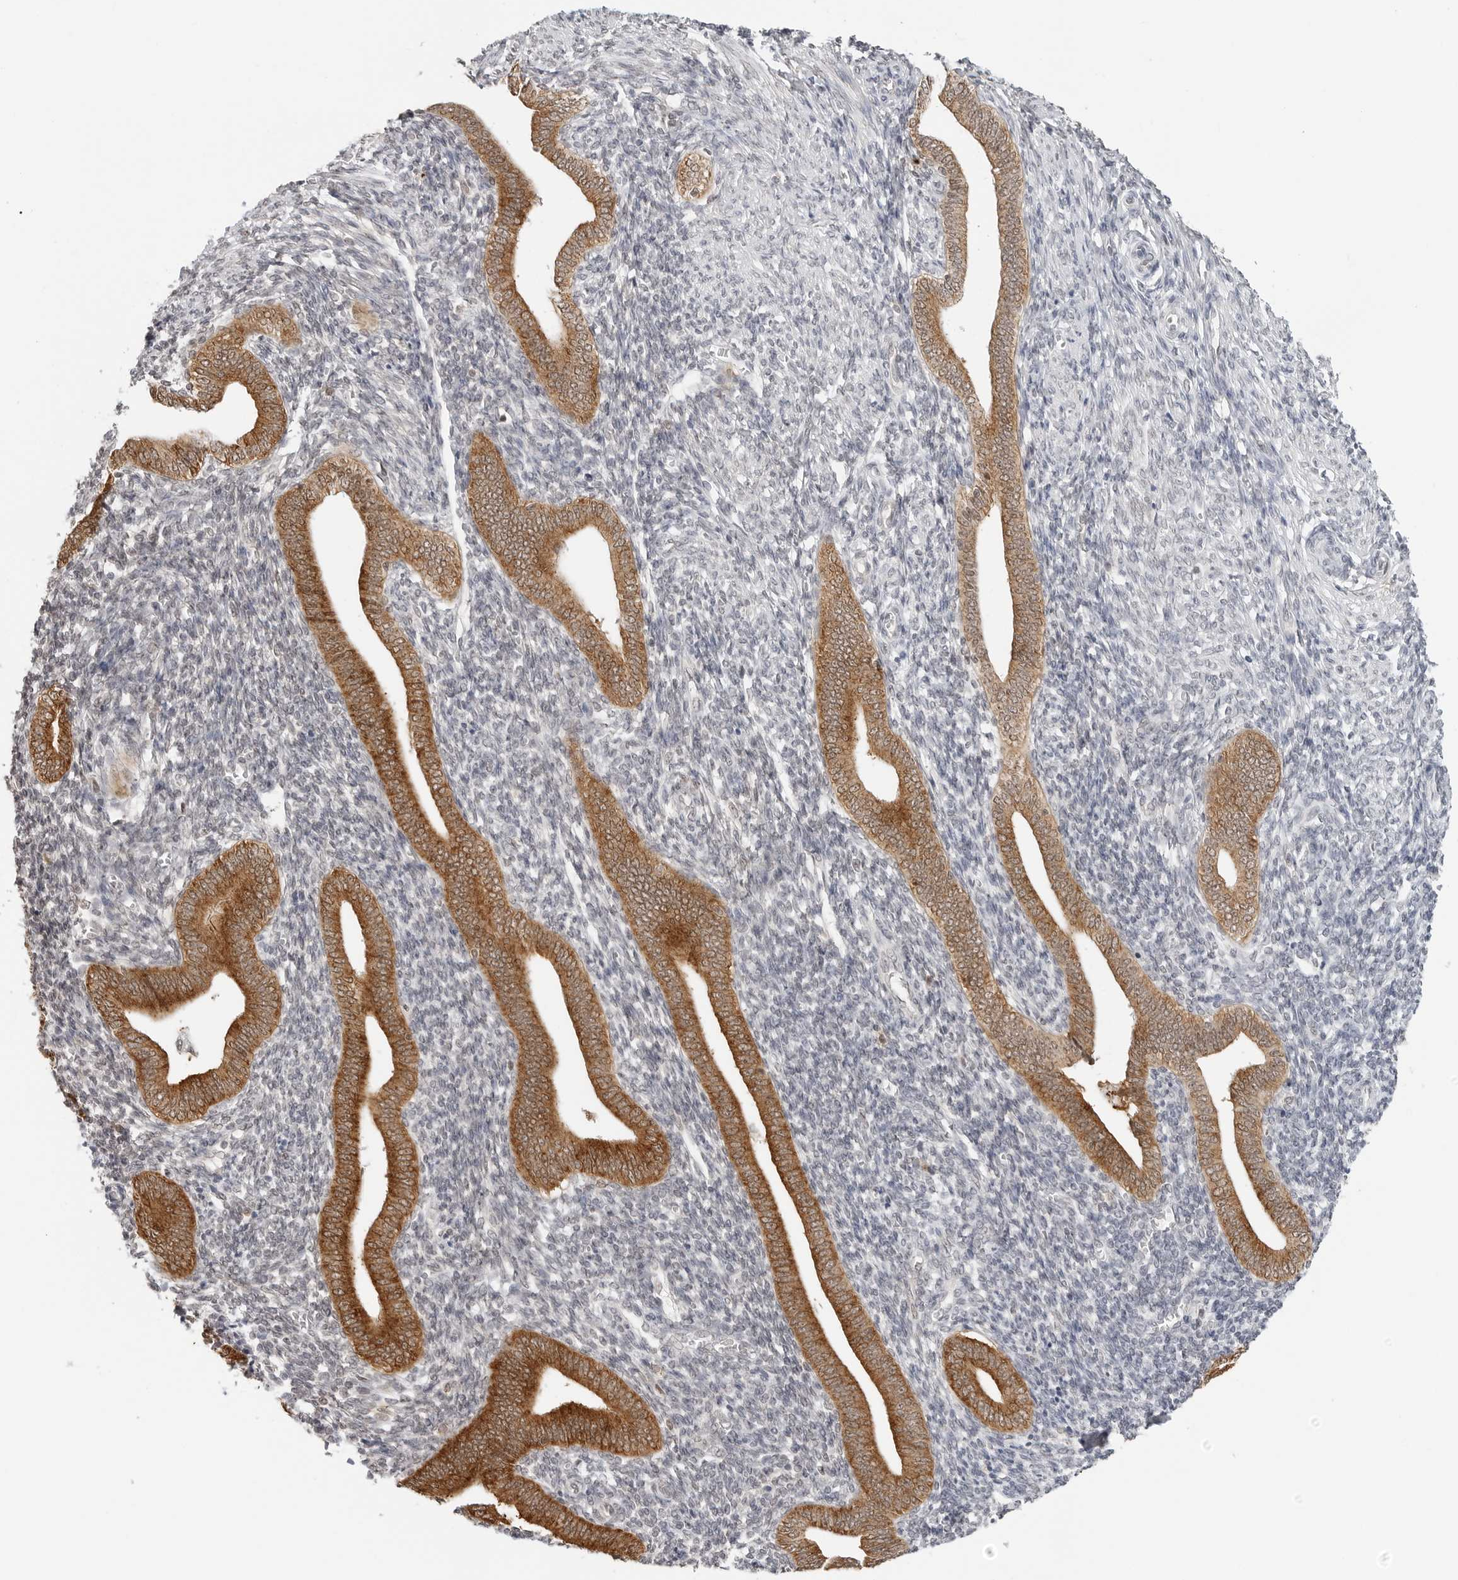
{"staining": {"intensity": "negative", "quantity": "none", "location": "none"}, "tissue": "endometrium", "cell_type": "Cells in endometrial stroma", "image_type": "normal", "snomed": [{"axis": "morphology", "description": "Normal tissue, NOS"}, {"axis": "topography", "description": "Uterus"}, {"axis": "topography", "description": "Endometrium"}], "caption": "Photomicrograph shows no significant protein positivity in cells in endometrial stroma of benign endometrium.", "gene": "METAP1", "patient": {"sex": "female", "age": 33}}